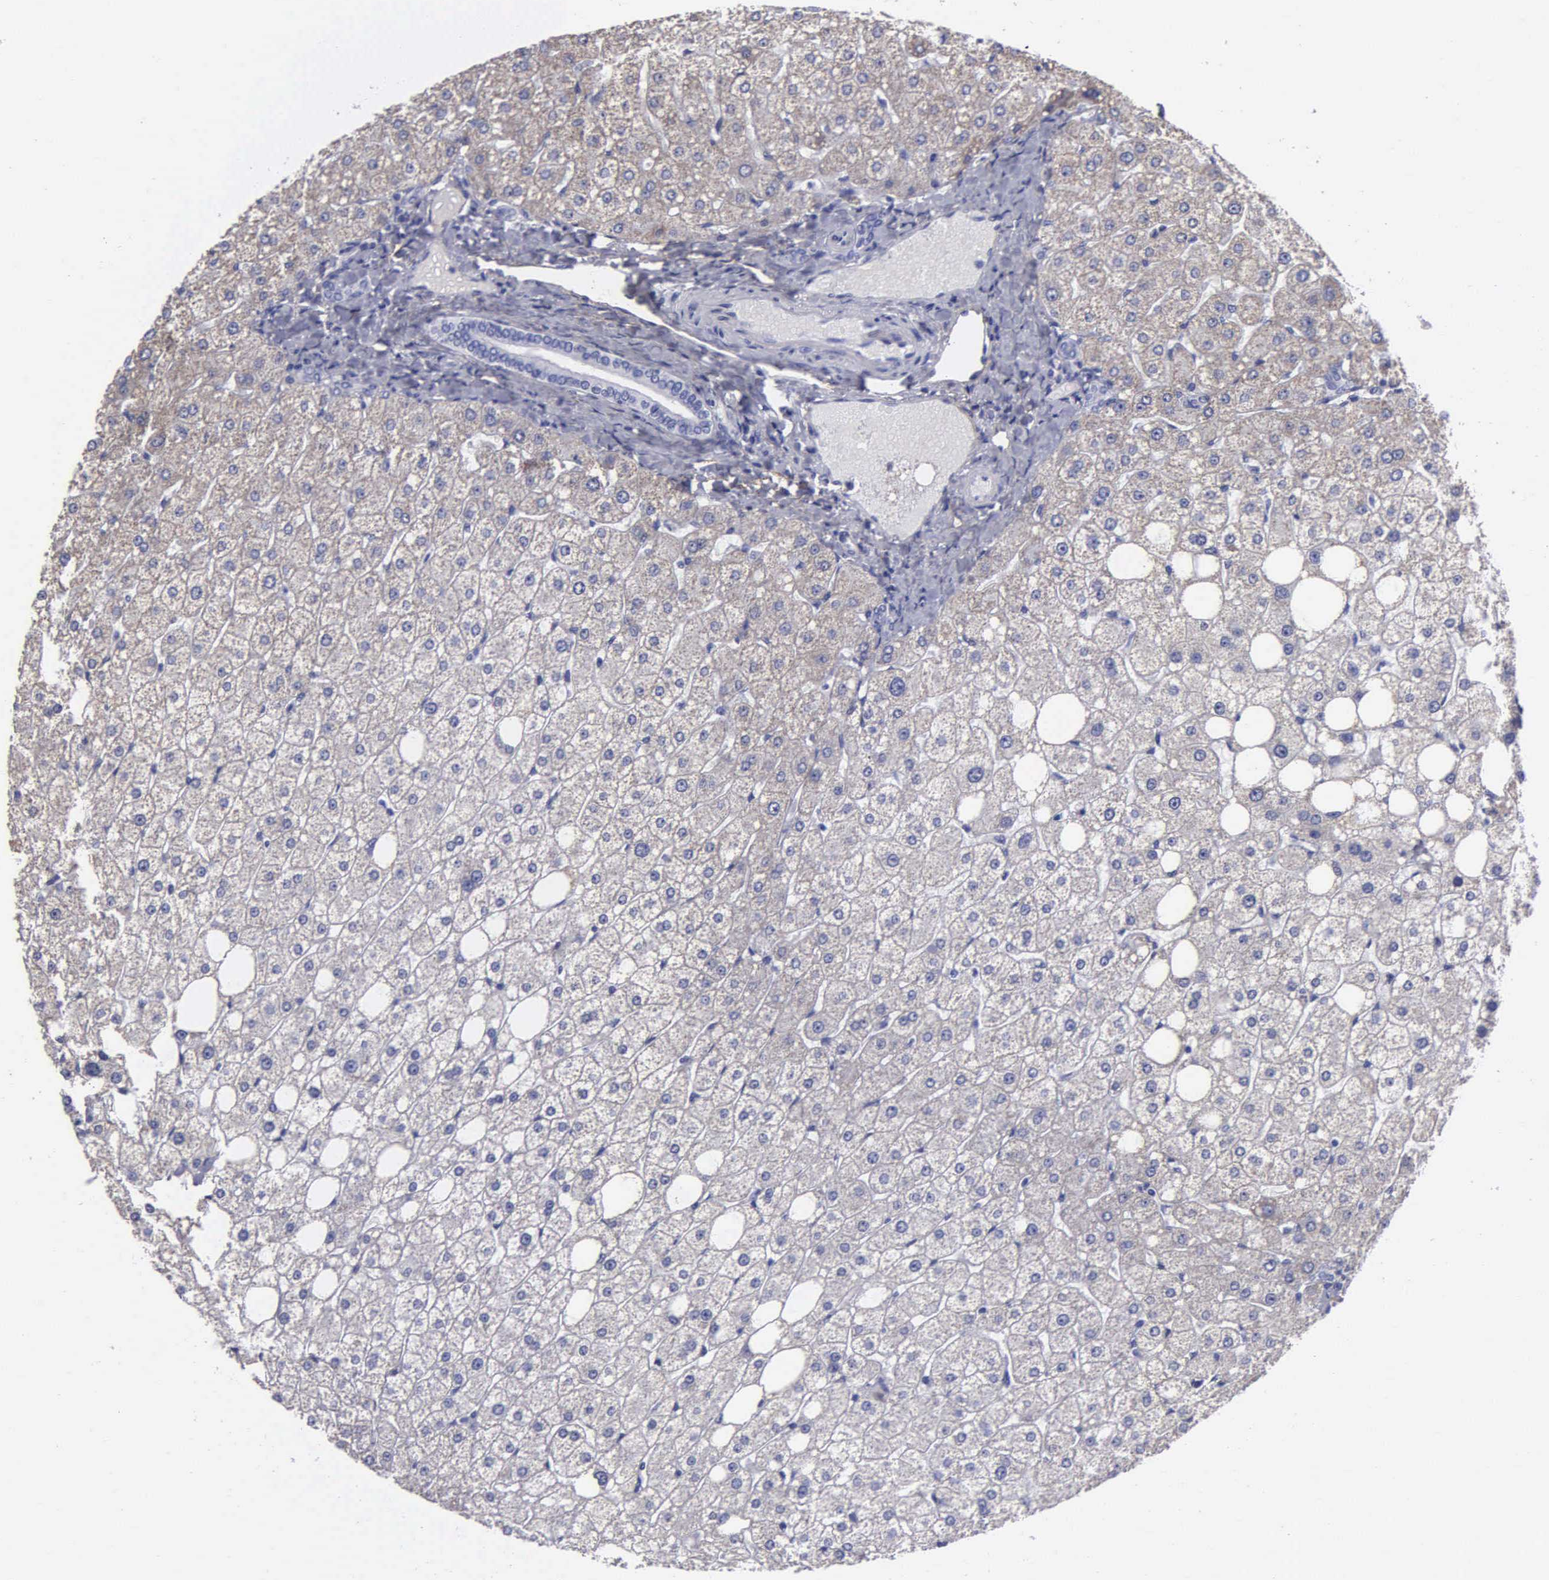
{"staining": {"intensity": "negative", "quantity": "none", "location": "none"}, "tissue": "liver", "cell_type": "Cholangiocytes", "image_type": "normal", "snomed": [{"axis": "morphology", "description": "Normal tissue, NOS"}, {"axis": "topography", "description": "Liver"}], "caption": "This histopathology image is of benign liver stained with immunohistochemistry to label a protein in brown with the nuclei are counter-stained blue. There is no positivity in cholangiocytes.", "gene": "FBLN5", "patient": {"sex": "male", "age": 35}}